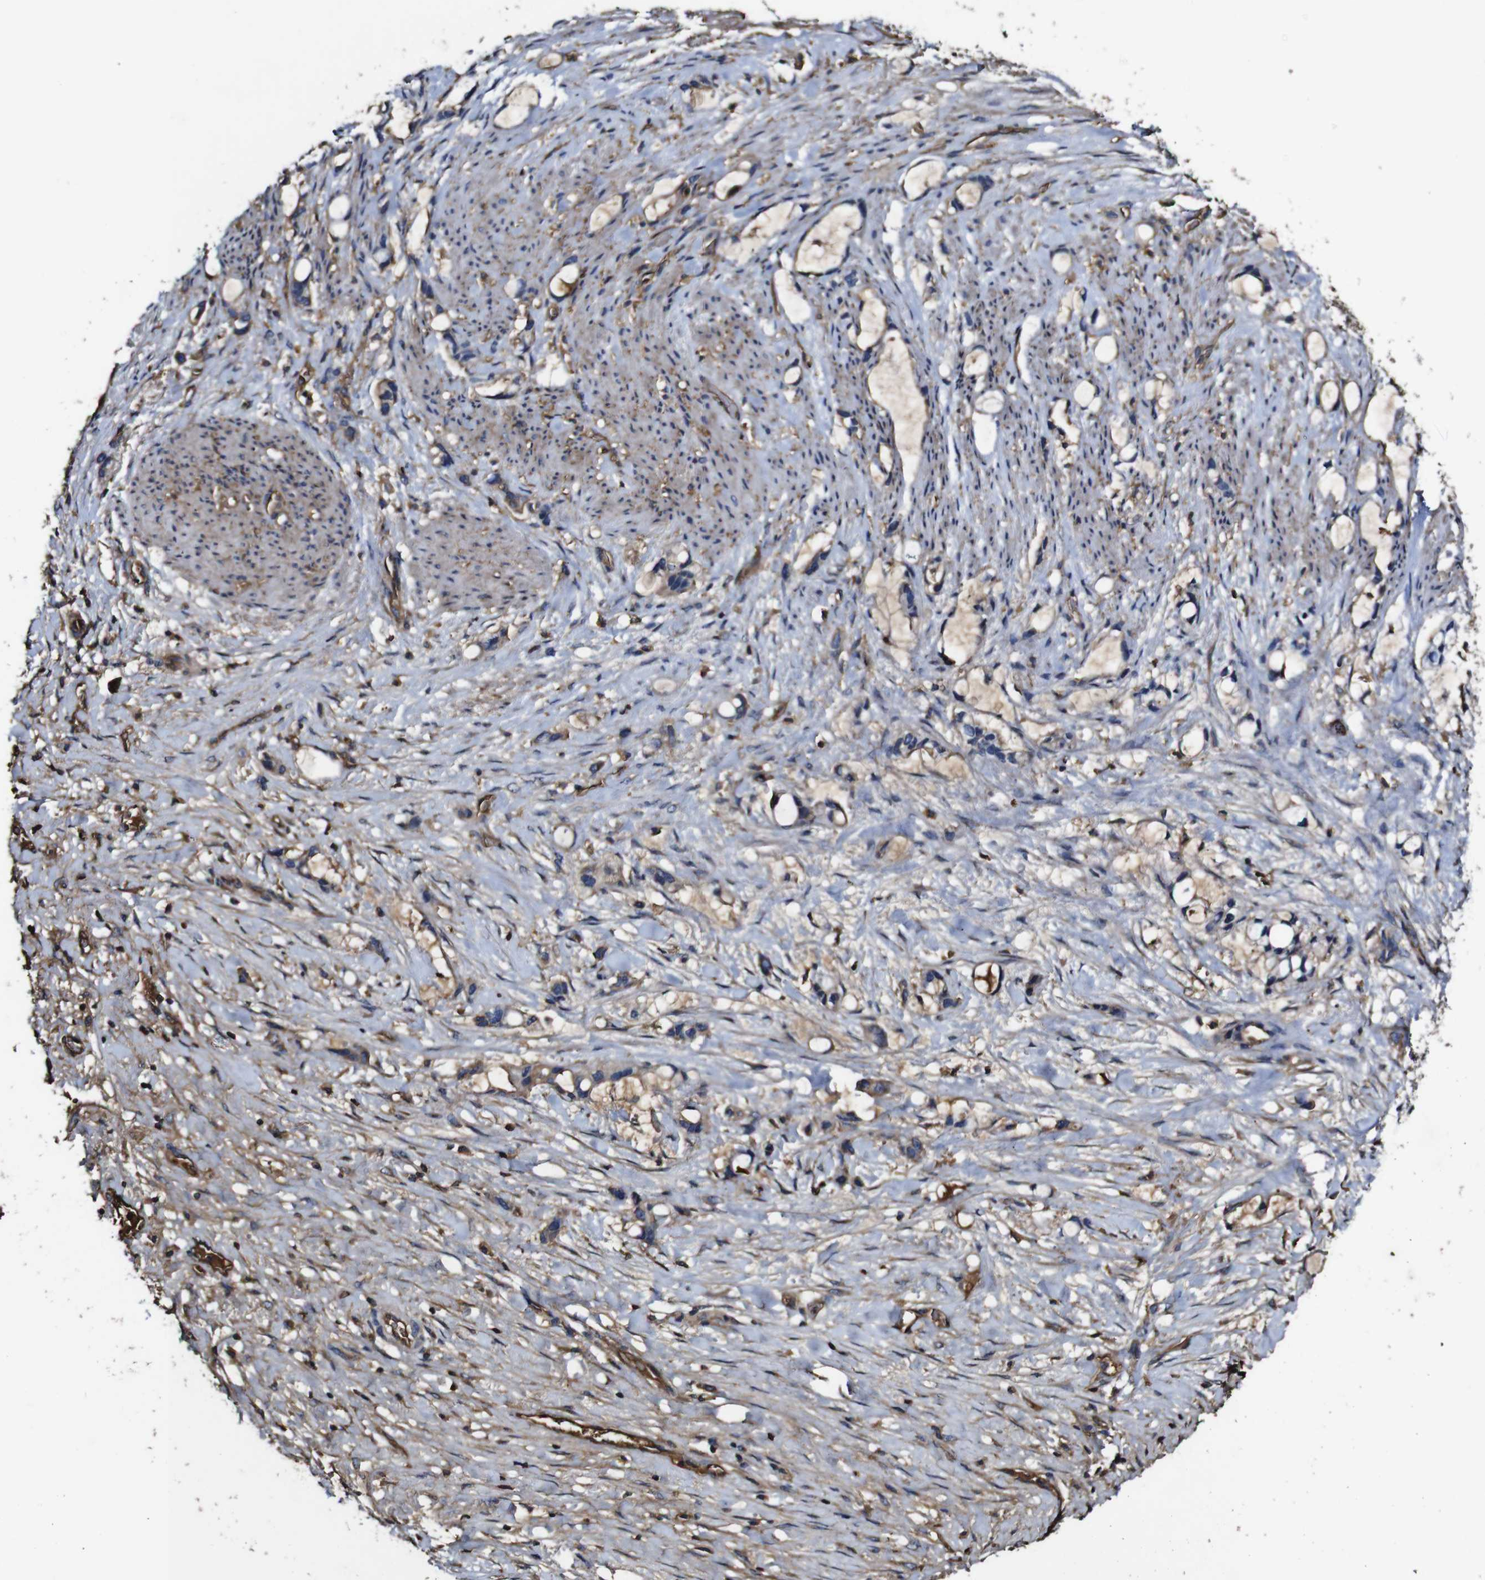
{"staining": {"intensity": "moderate", "quantity": ">75%", "location": "cytoplasmic/membranous"}, "tissue": "liver cancer", "cell_type": "Tumor cells", "image_type": "cancer", "snomed": [{"axis": "morphology", "description": "Cholangiocarcinoma"}, {"axis": "topography", "description": "Liver"}], "caption": "Liver cancer (cholangiocarcinoma) stained for a protein demonstrates moderate cytoplasmic/membranous positivity in tumor cells. The staining is performed using DAB brown chromogen to label protein expression. The nuclei are counter-stained blue using hematoxylin.", "gene": "MSN", "patient": {"sex": "female", "age": 65}}